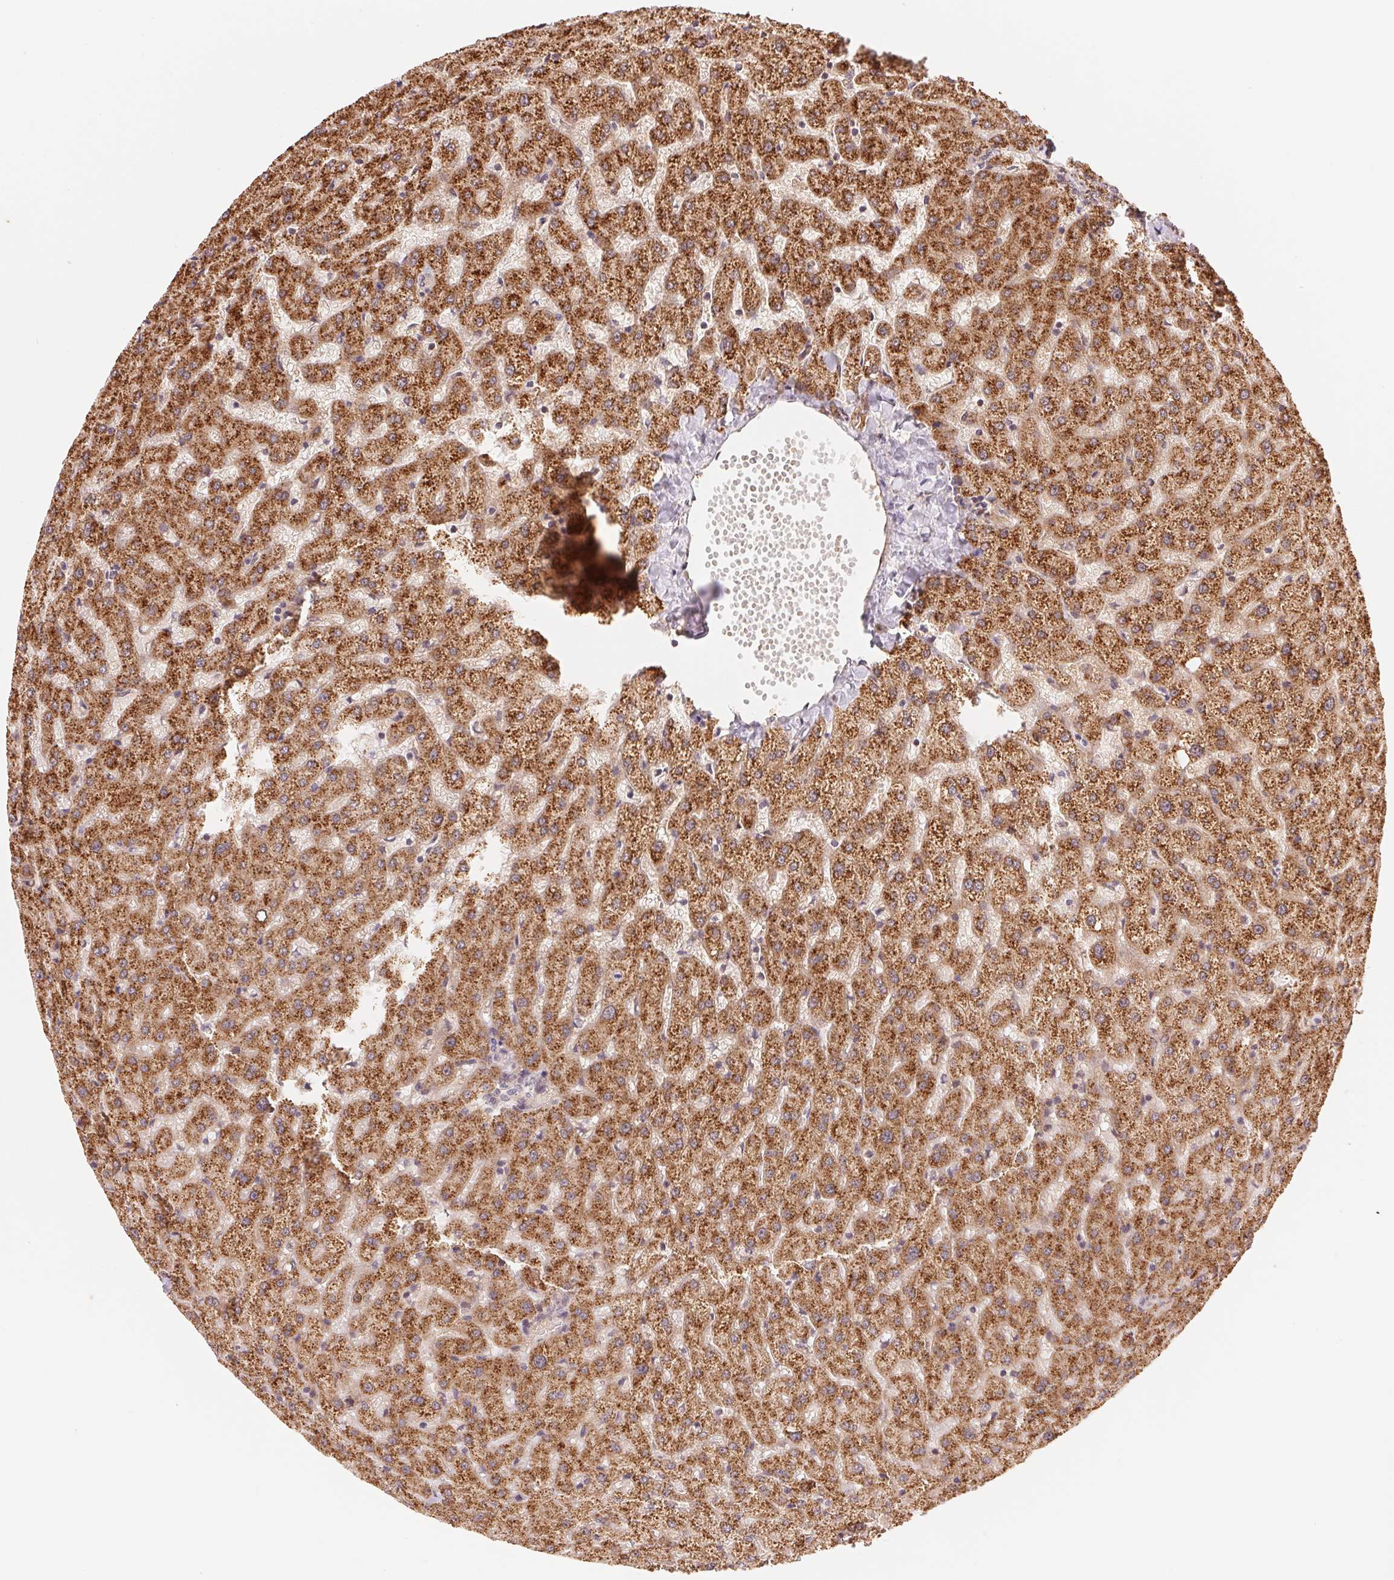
{"staining": {"intensity": "negative", "quantity": "none", "location": "none"}, "tissue": "liver", "cell_type": "Cholangiocytes", "image_type": "normal", "snomed": [{"axis": "morphology", "description": "Normal tissue, NOS"}, {"axis": "topography", "description": "Liver"}], "caption": "High power microscopy histopathology image of an IHC micrograph of unremarkable liver, revealing no significant staining in cholangiocytes. Brightfield microscopy of immunohistochemistry stained with DAB (brown) and hematoxylin (blue), captured at high magnification.", "gene": "TNIP2", "patient": {"sex": "female", "age": 50}}